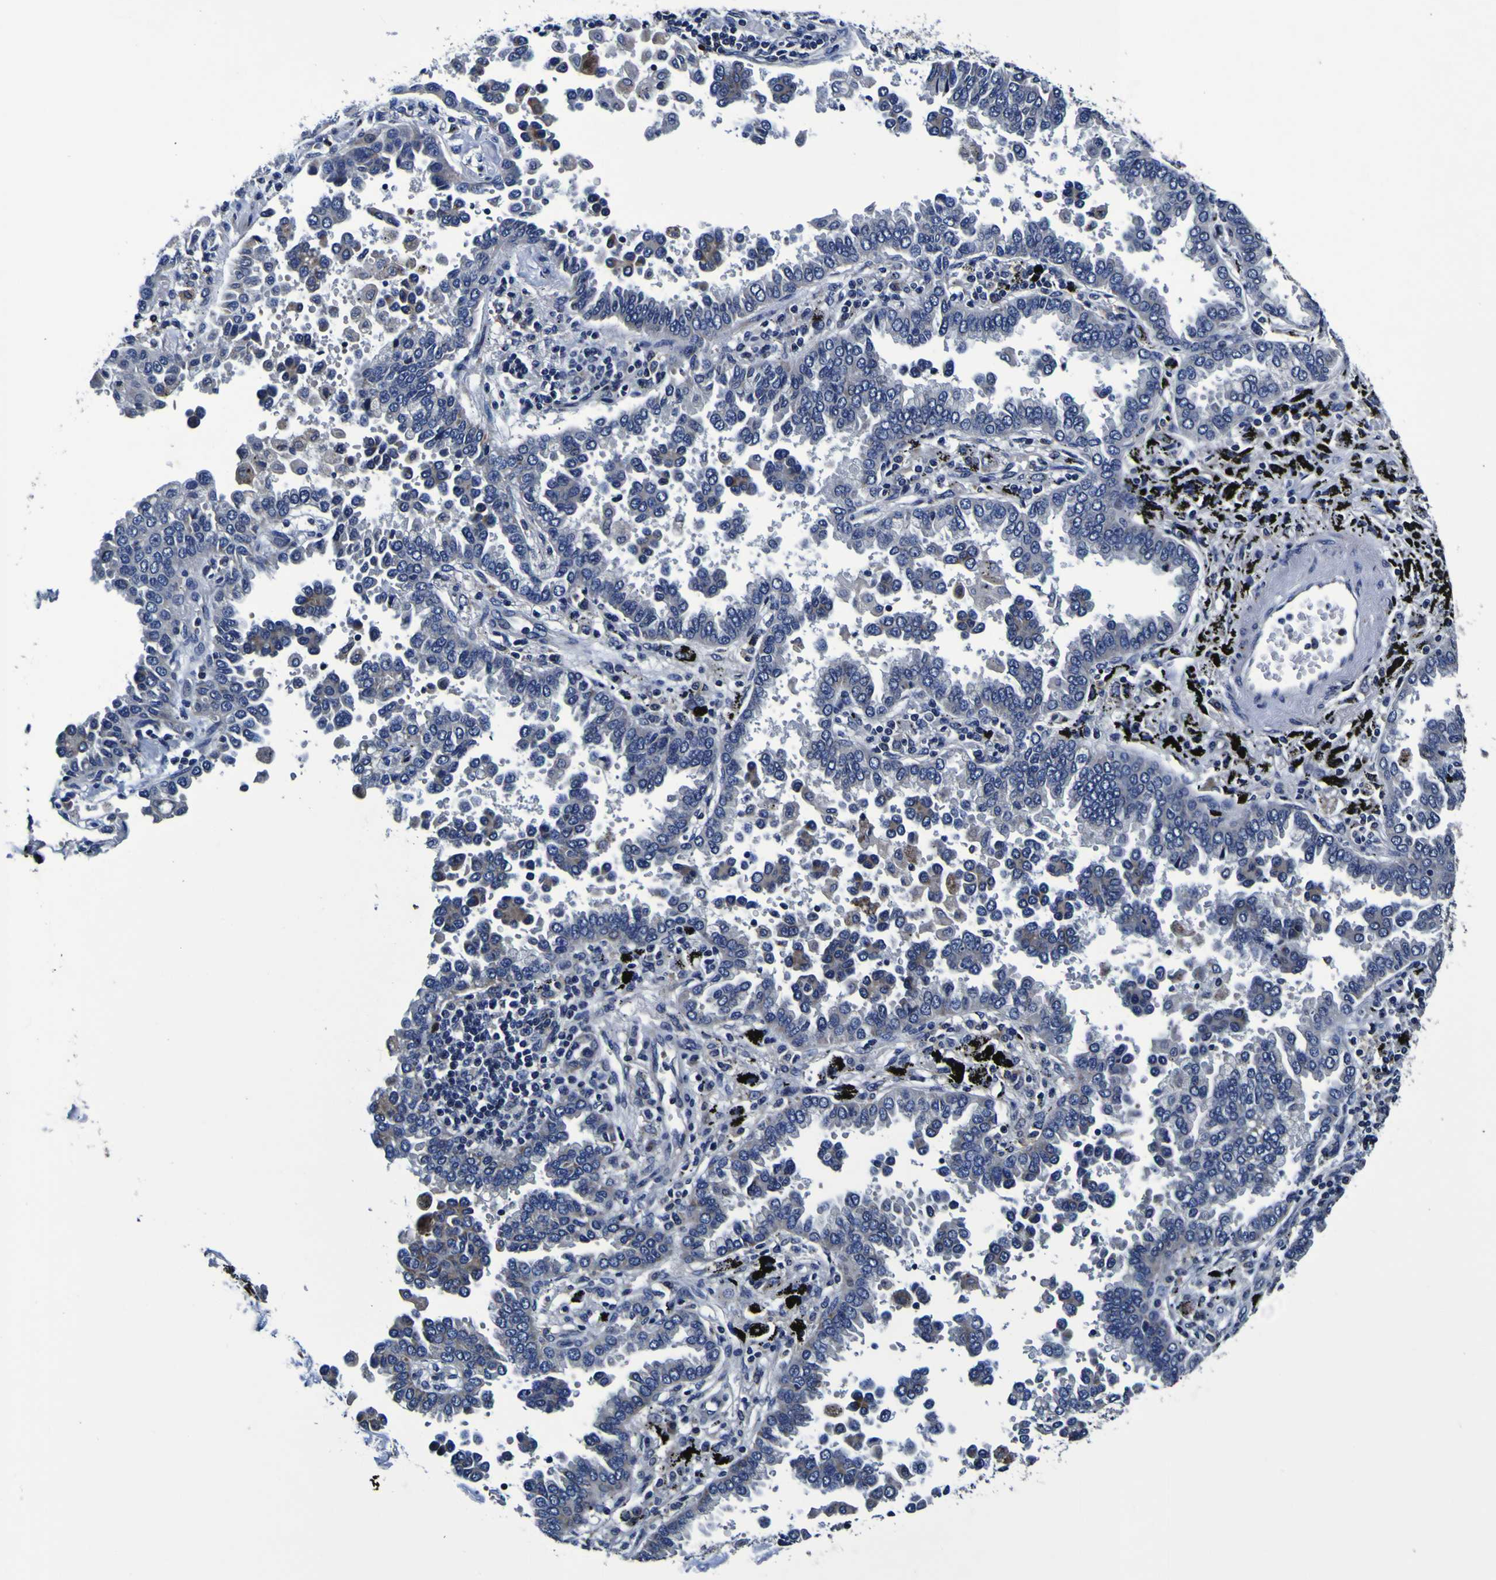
{"staining": {"intensity": "negative", "quantity": "none", "location": "none"}, "tissue": "lung cancer", "cell_type": "Tumor cells", "image_type": "cancer", "snomed": [{"axis": "morphology", "description": "Normal tissue, NOS"}, {"axis": "morphology", "description": "Adenocarcinoma, NOS"}, {"axis": "topography", "description": "Lung"}], "caption": "High magnification brightfield microscopy of lung cancer (adenocarcinoma) stained with DAB (brown) and counterstained with hematoxylin (blue): tumor cells show no significant positivity.", "gene": "PANK4", "patient": {"sex": "male", "age": 59}}